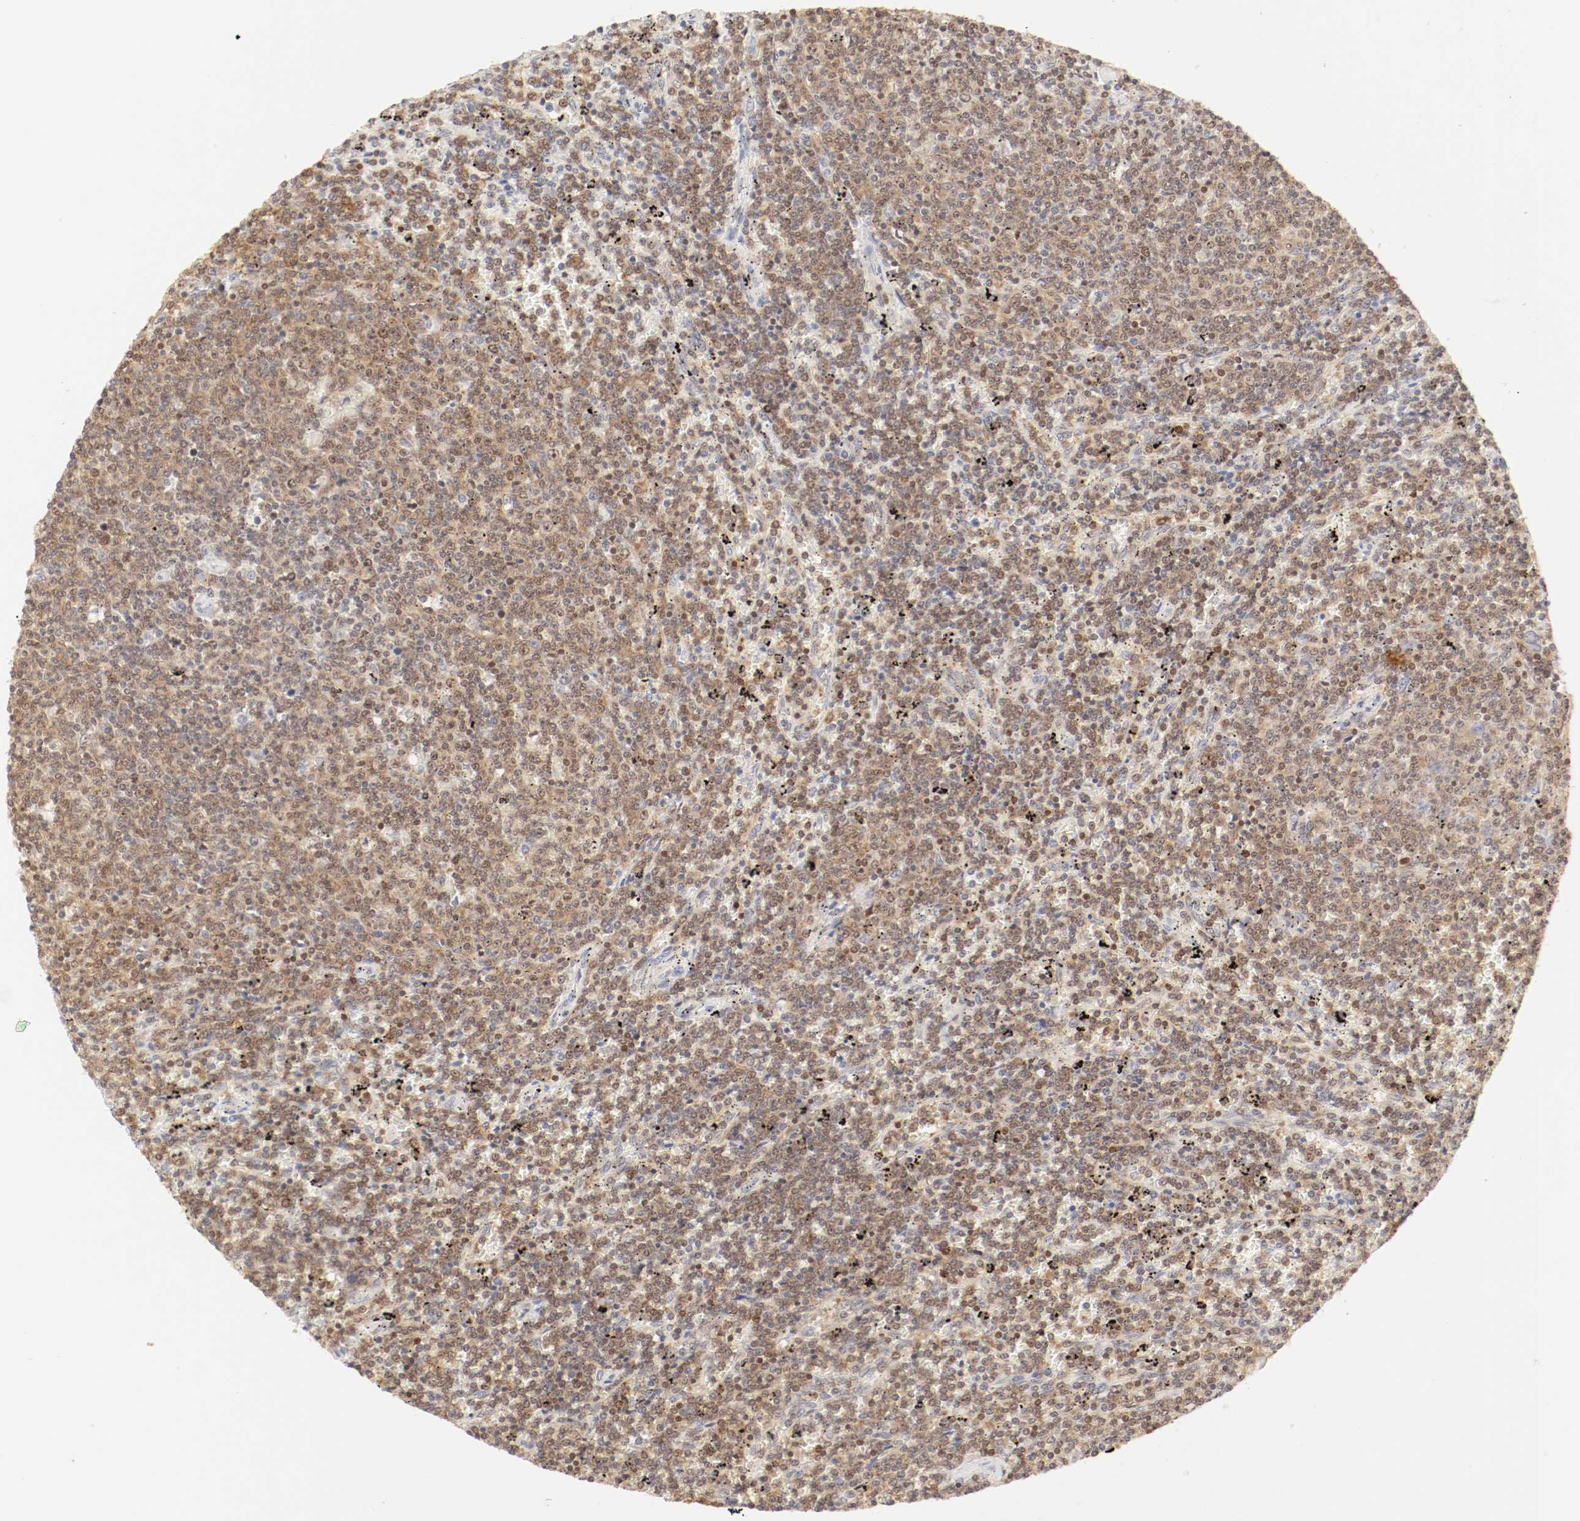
{"staining": {"intensity": "moderate", "quantity": ">75%", "location": "cytoplasmic/membranous"}, "tissue": "lymphoma", "cell_type": "Tumor cells", "image_type": "cancer", "snomed": [{"axis": "morphology", "description": "Malignant lymphoma, non-Hodgkin's type, Low grade"}, {"axis": "topography", "description": "Spleen"}], "caption": "Human lymphoma stained for a protein (brown) displays moderate cytoplasmic/membranous positive positivity in approximately >75% of tumor cells.", "gene": "KIF2A", "patient": {"sex": "female", "age": 50}}